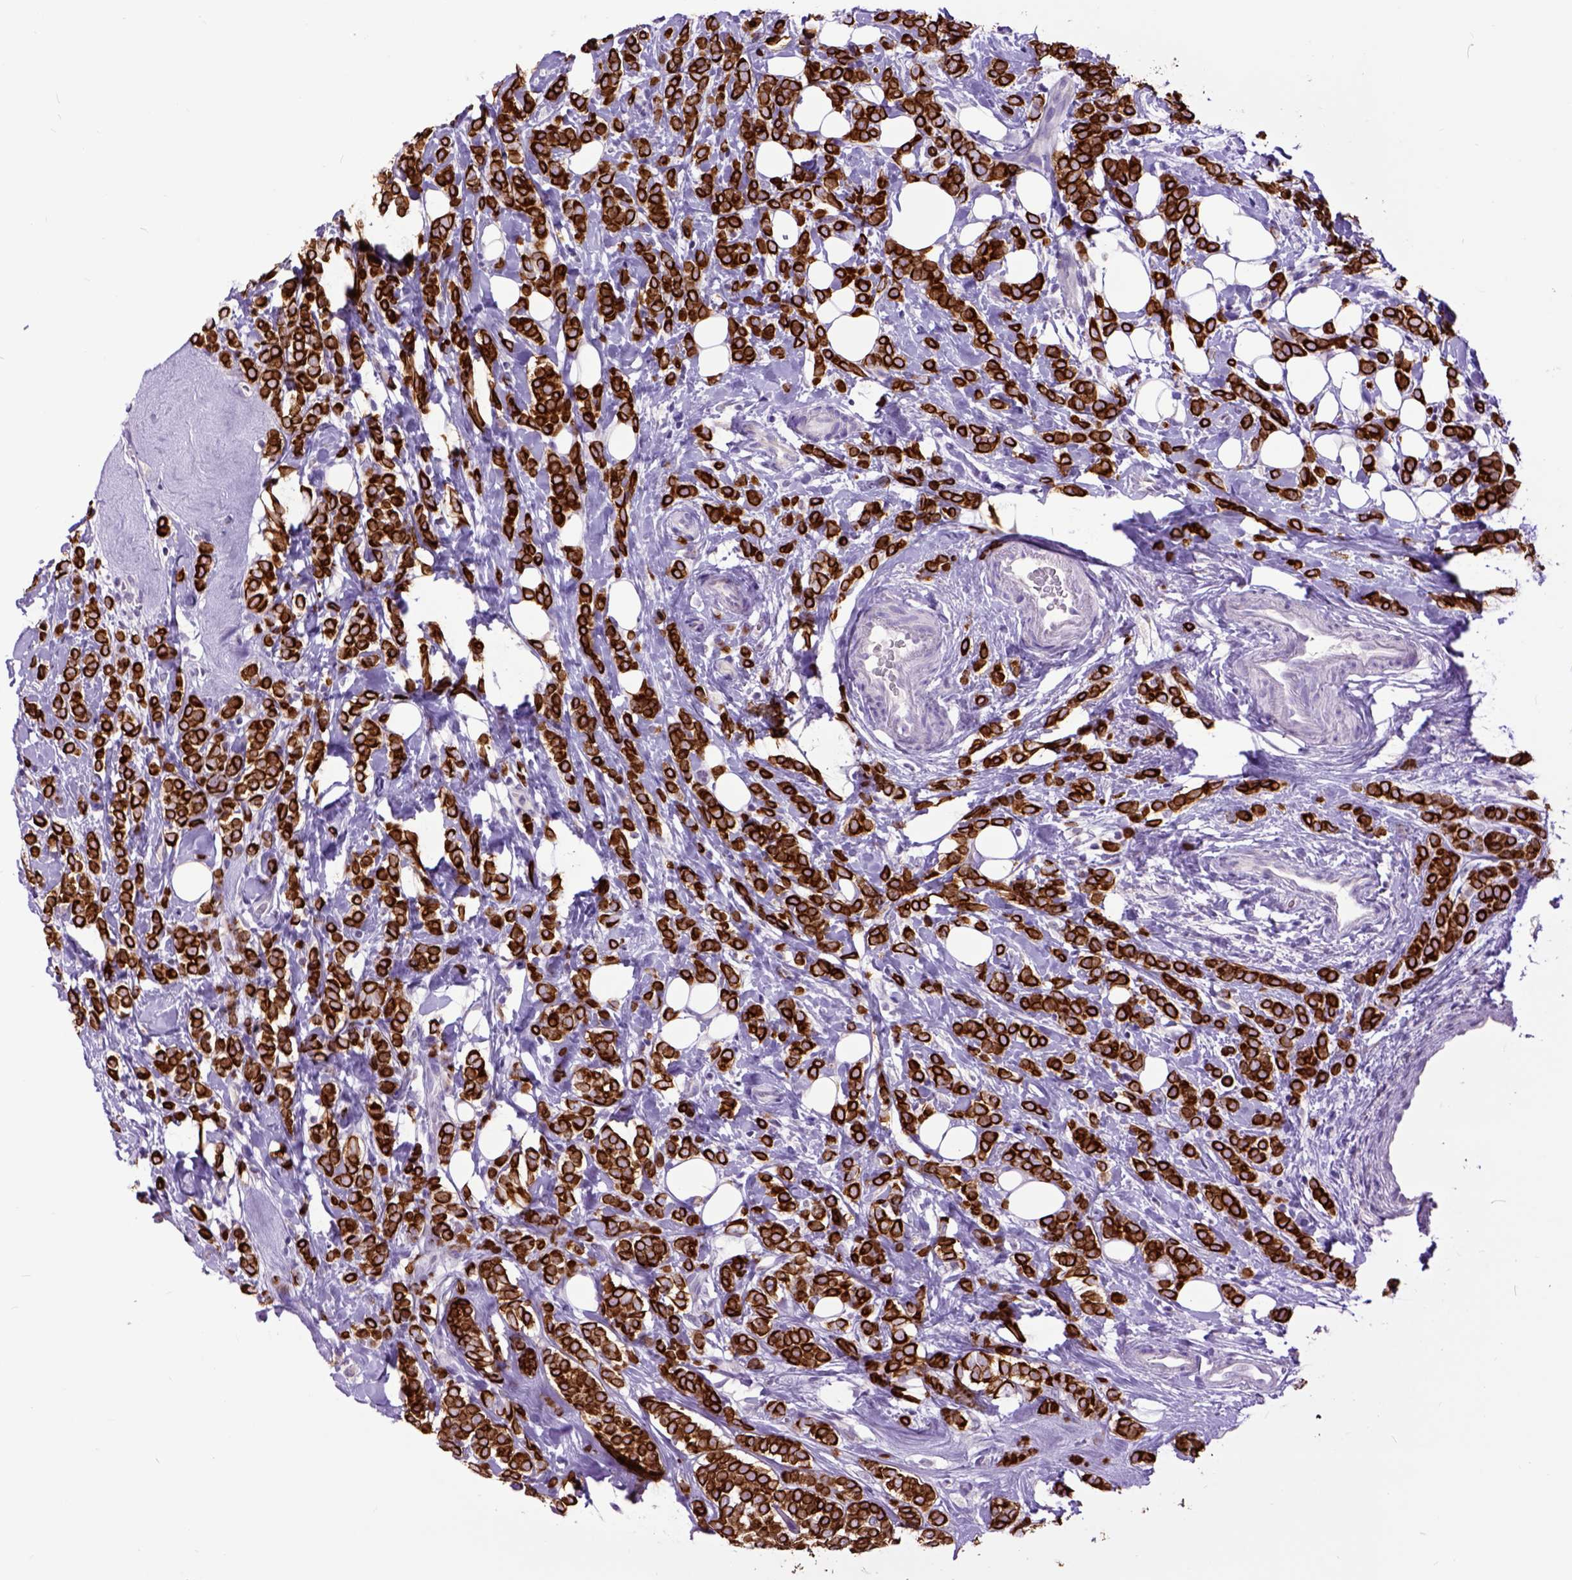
{"staining": {"intensity": "strong", "quantity": ">75%", "location": "cytoplasmic/membranous"}, "tissue": "breast cancer", "cell_type": "Tumor cells", "image_type": "cancer", "snomed": [{"axis": "morphology", "description": "Lobular carcinoma"}, {"axis": "topography", "description": "Breast"}], "caption": "An image of lobular carcinoma (breast) stained for a protein shows strong cytoplasmic/membranous brown staining in tumor cells.", "gene": "RAB25", "patient": {"sex": "female", "age": 49}}